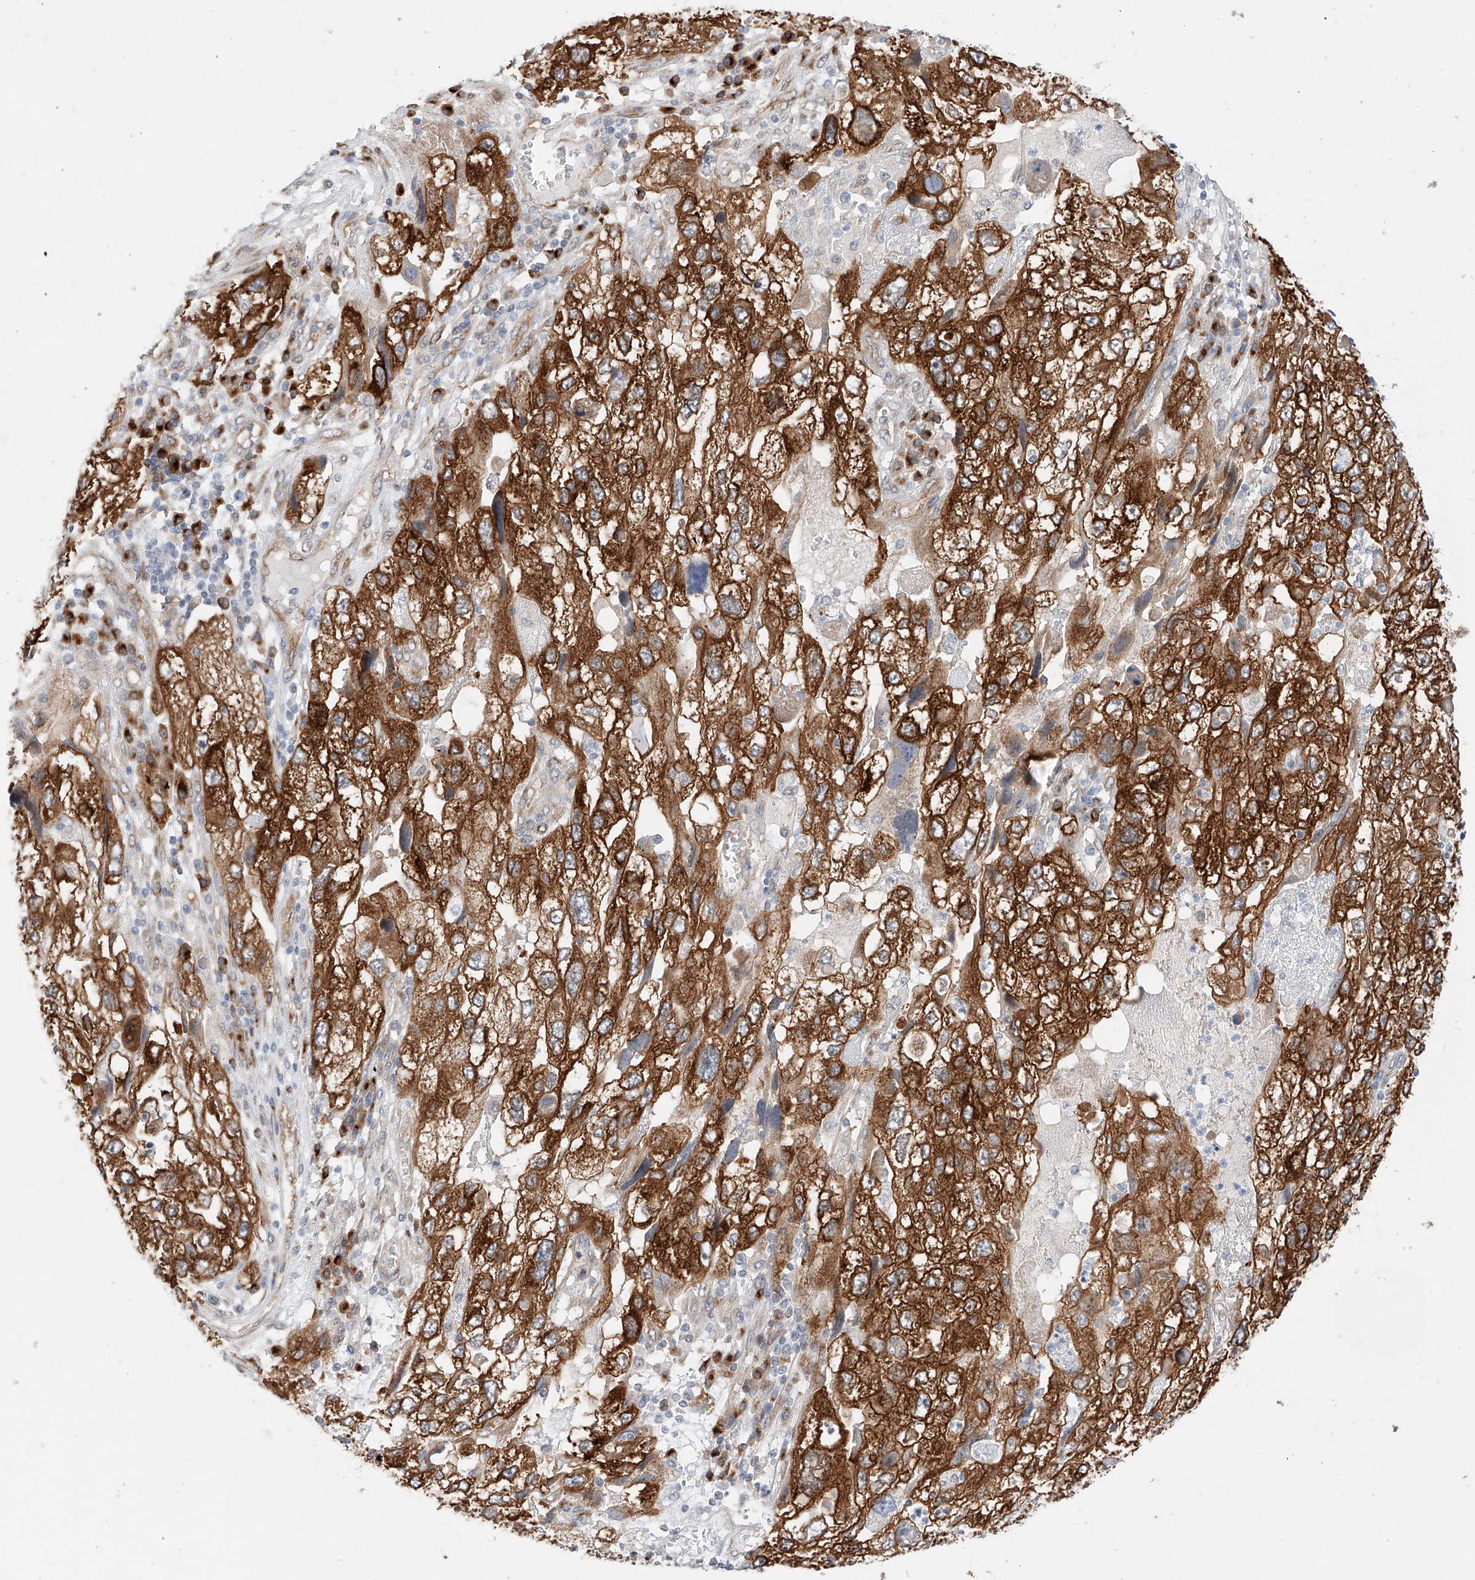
{"staining": {"intensity": "strong", "quantity": ">75%", "location": "cytoplasmic/membranous"}, "tissue": "endometrial cancer", "cell_type": "Tumor cells", "image_type": "cancer", "snomed": [{"axis": "morphology", "description": "Adenocarcinoma, NOS"}, {"axis": "topography", "description": "Endometrium"}], "caption": "Adenocarcinoma (endometrial) tissue demonstrates strong cytoplasmic/membranous expression in about >75% of tumor cells, visualized by immunohistochemistry.", "gene": "CARMIL1", "patient": {"sex": "female", "age": 49}}